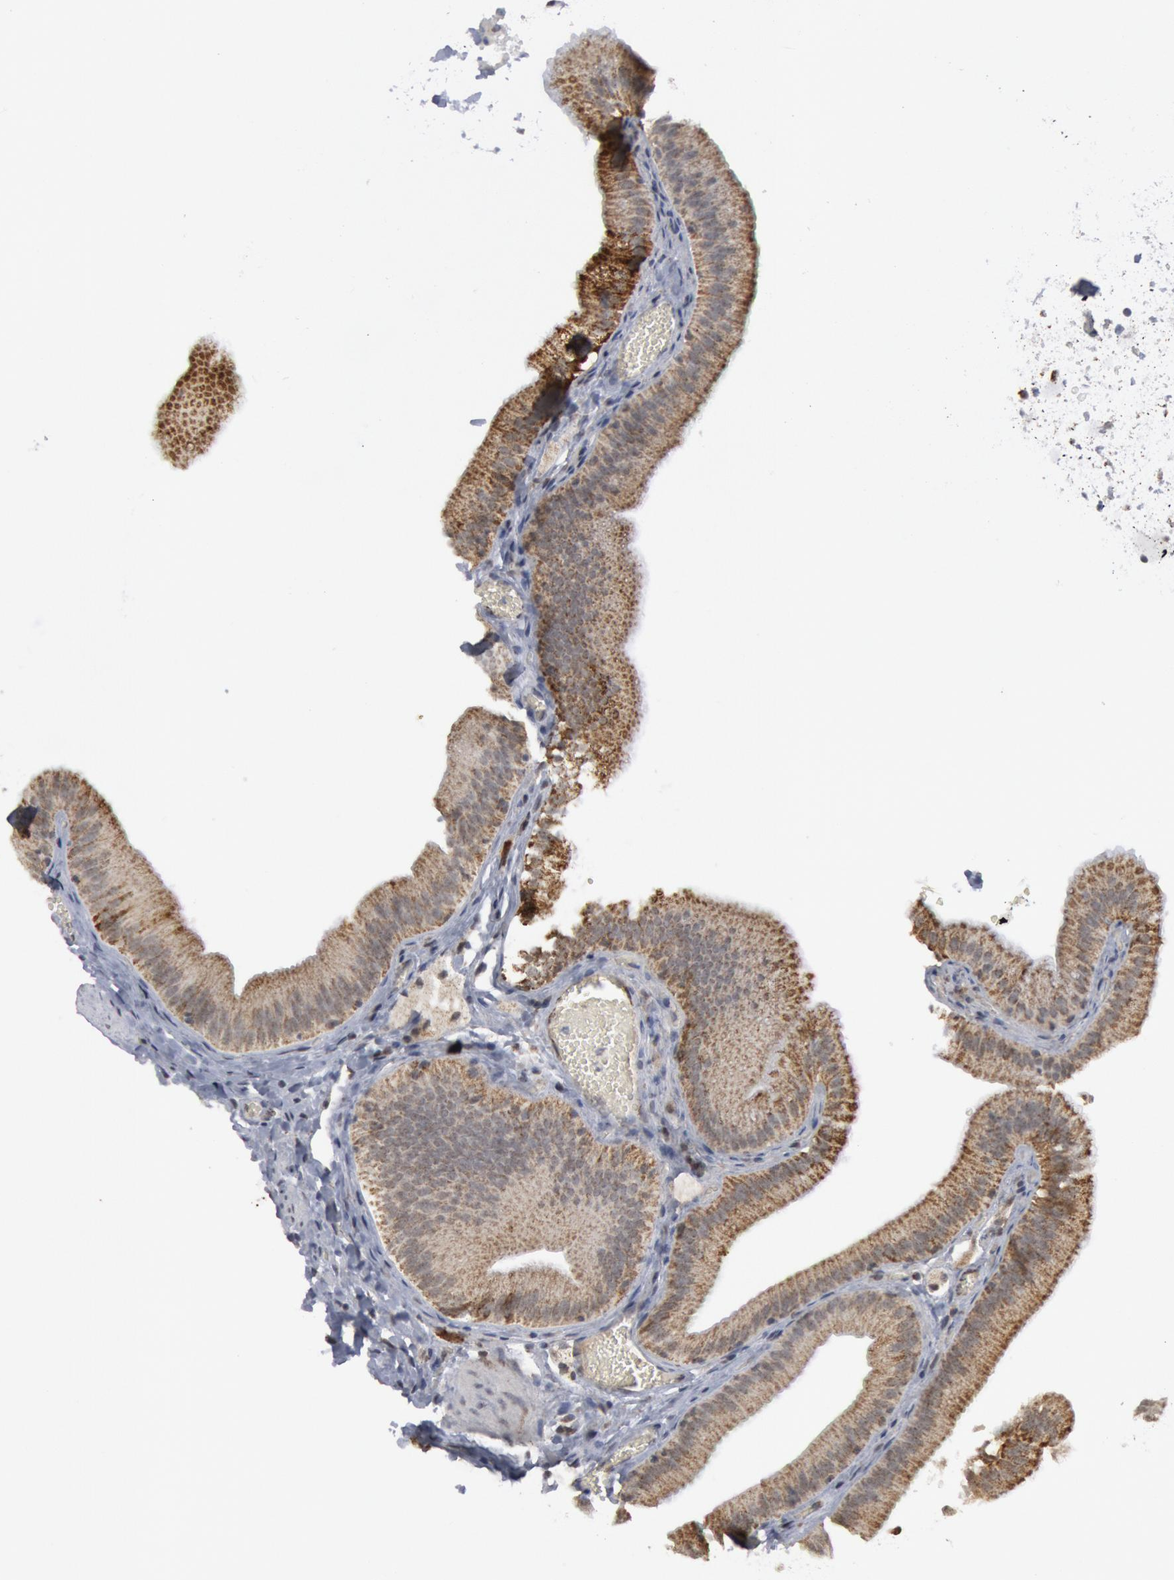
{"staining": {"intensity": "moderate", "quantity": ">75%", "location": "cytoplasmic/membranous"}, "tissue": "gallbladder", "cell_type": "Glandular cells", "image_type": "normal", "snomed": [{"axis": "morphology", "description": "Normal tissue, NOS"}, {"axis": "topography", "description": "Gallbladder"}], "caption": "Immunohistochemical staining of benign gallbladder exhibits medium levels of moderate cytoplasmic/membranous staining in about >75% of glandular cells.", "gene": "CASP9", "patient": {"sex": "female", "age": 24}}